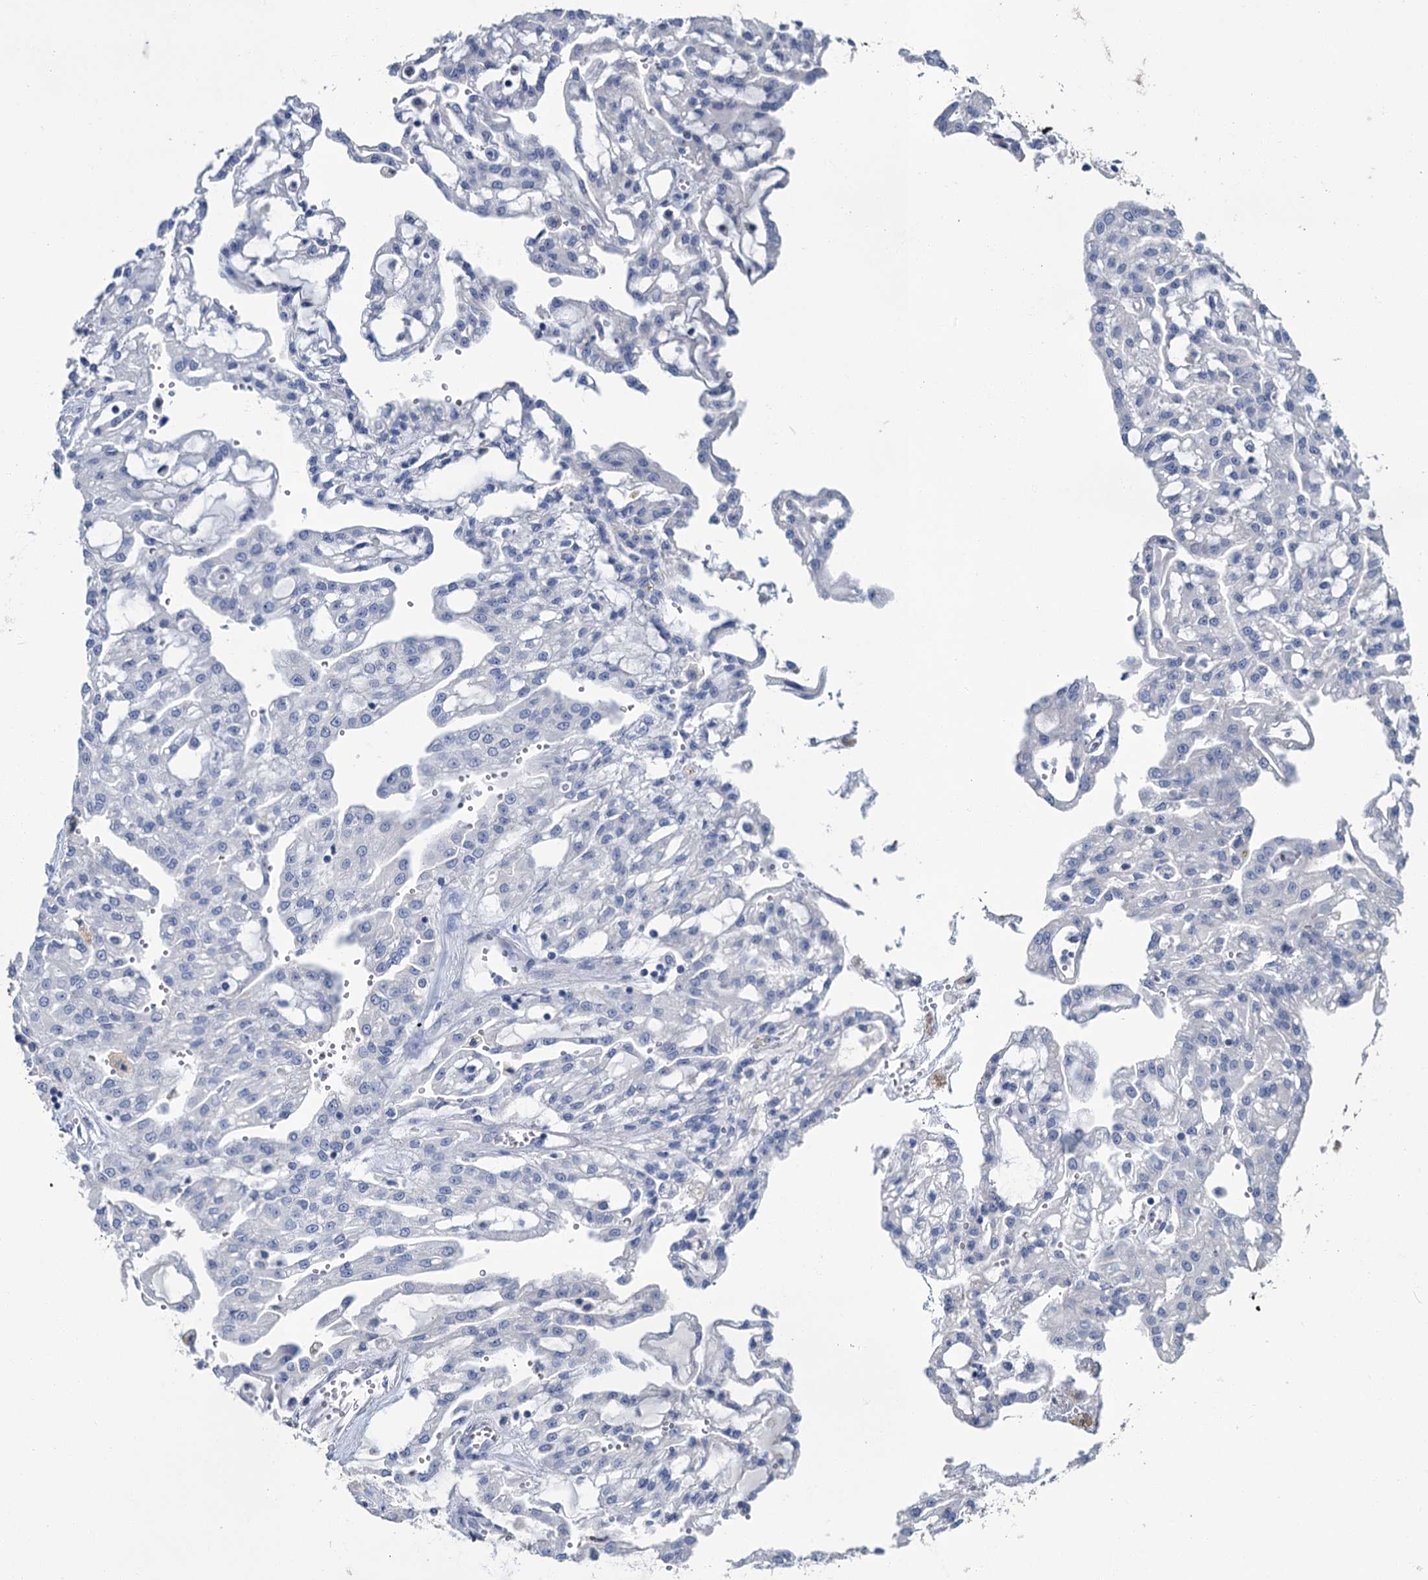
{"staining": {"intensity": "negative", "quantity": "none", "location": "none"}, "tissue": "renal cancer", "cell_type": "Tumor cells", "image_type": "cancer", "snomed": [{"axis": "morphology", "description": "Adenocarcinoma, NOS"}, {"axis": "topography", "description": "Kidney"}], "caption": "IHC of renal adenocarcinoma shows no expression in tumor cells.", "gene": "SNCB", "patient": {"sex": "male", "age": 63}}